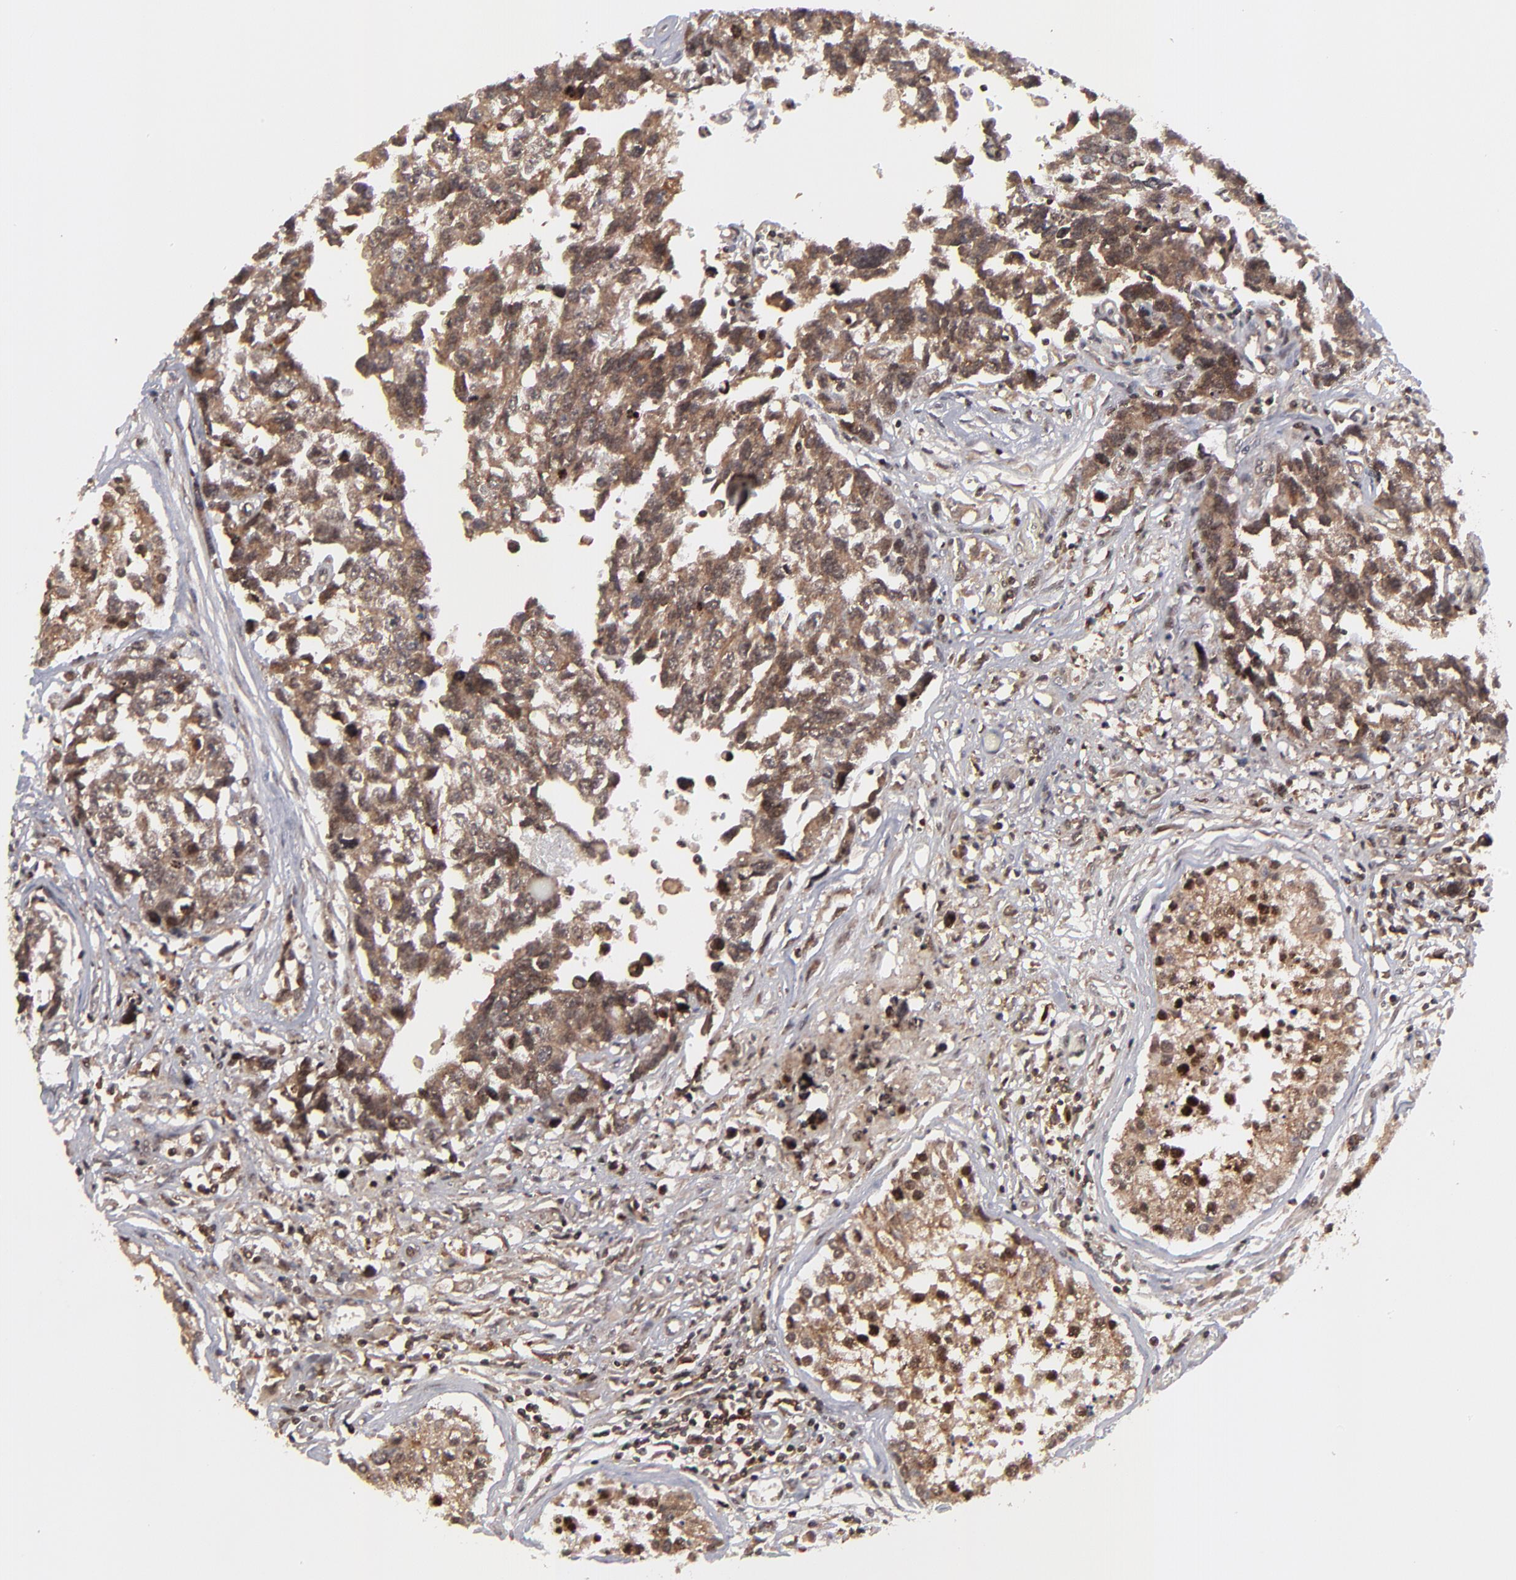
{"staining": {"intensity": "strong", "quantity": ">75%", "location": "cytoplasmic/membranous,nuclear"}, "tissue": "testis cancer", "cell_type": "Tumor cells", "image_type": "cancer", "snomed": [{"axis": "morphology", "description": "Carcinoma, Embryonal, NOS"}, {"axis": "topography", "description": "Testis"}], "caption": "High-power microscopy captured an immunohistochemistry photomicrograph of testis cancer, revealing strong cytoplasmic/membranous and nuclear staining in about >75% of tumor cells.", "gene": "RGS6", "patient": {"sex": "male", "age": 31}}